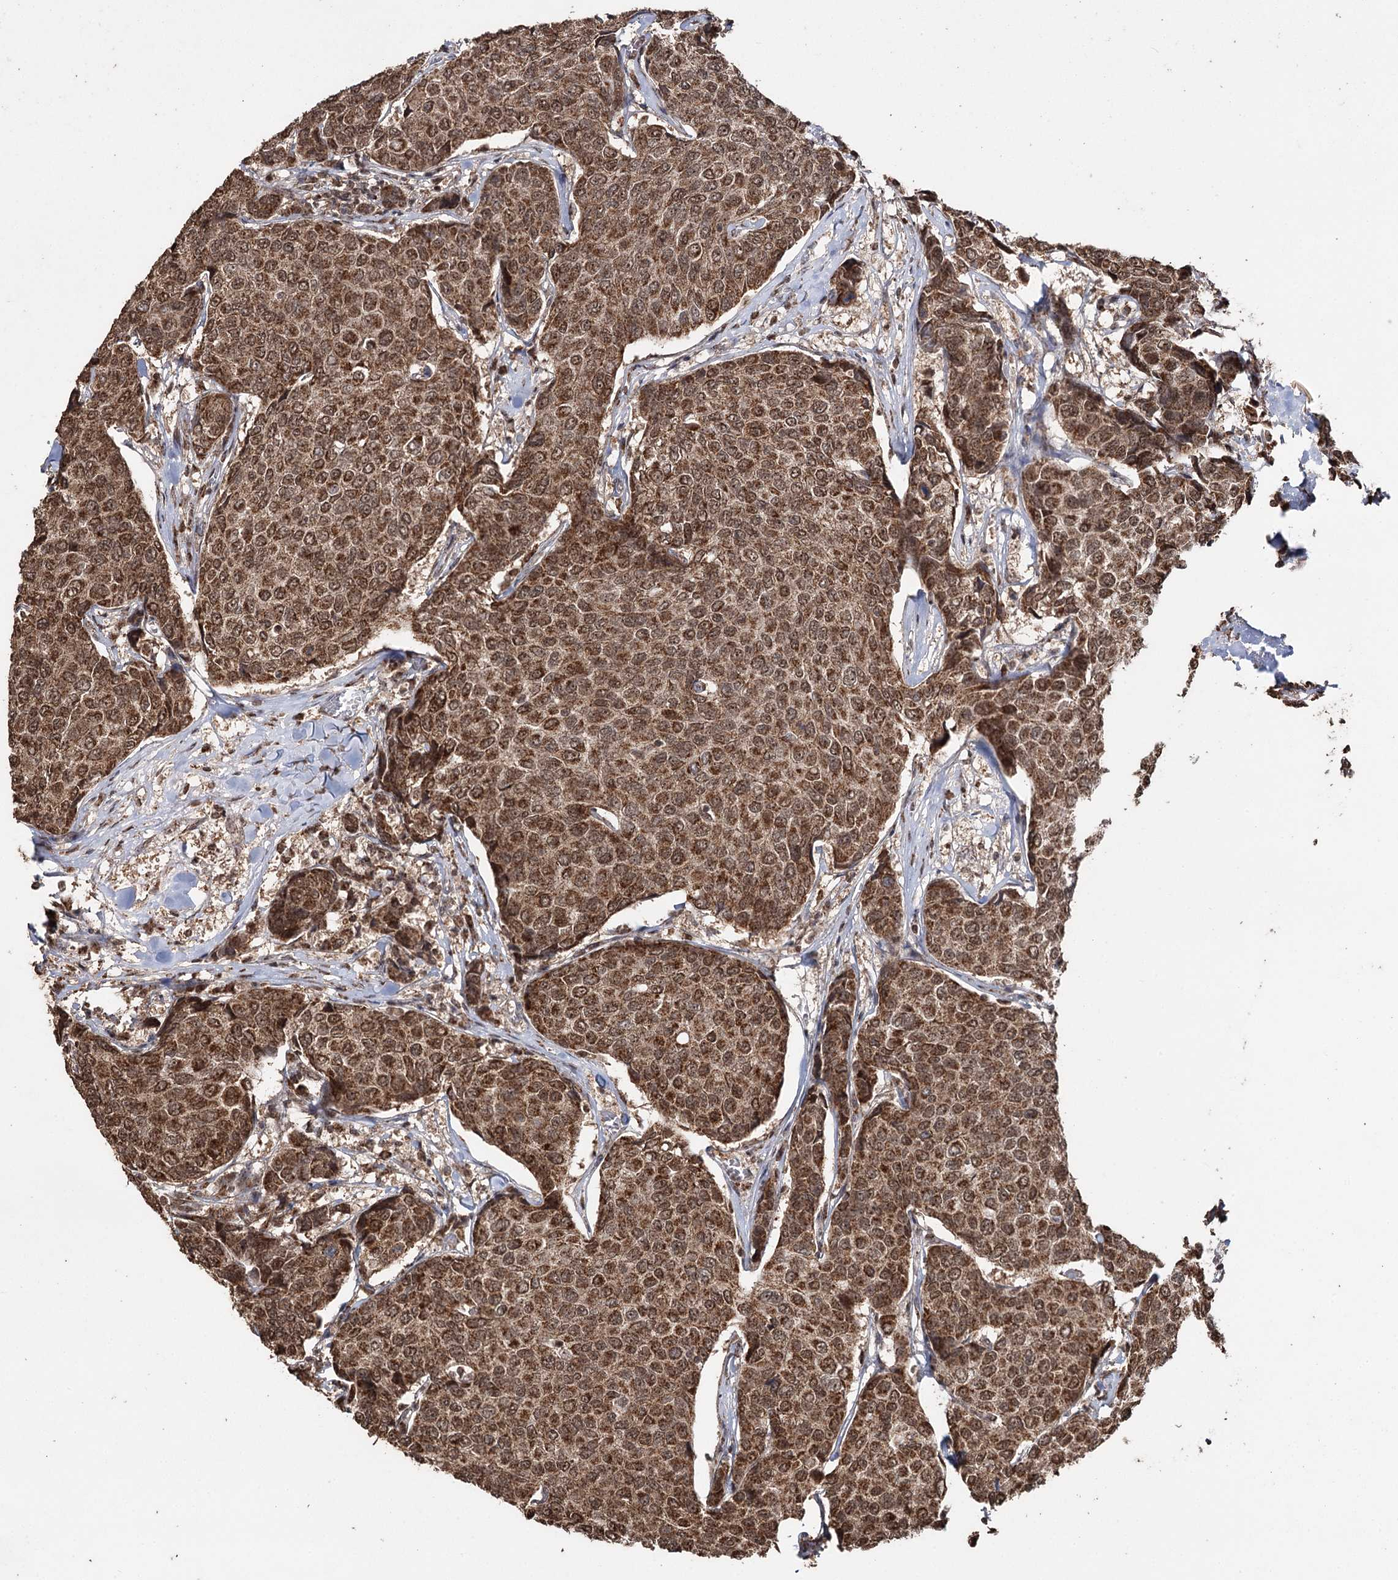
{"staining": {"intensity": "moderate", "quantity": ">75%", "location": "cytoplasmic/membranous,nuclear"}, "tissue": "breast cancer", "cell_type": "Tumor cells", "image_type": "cancer", "snomed": [{"axis": "morphology", "description": "Duct carcinoma"}, {"axis": "topography", "description": "Breast"}], "caption": "Immunohistochemical staining of breast infiltrating ductal carcinoma shows medium levels of moderate cytoplasmic/membranous and nuclear protein staining in approximately >75% of tumor cells.", "gene": "PDHX", "patient": {"sex": "female", "age": 55}}